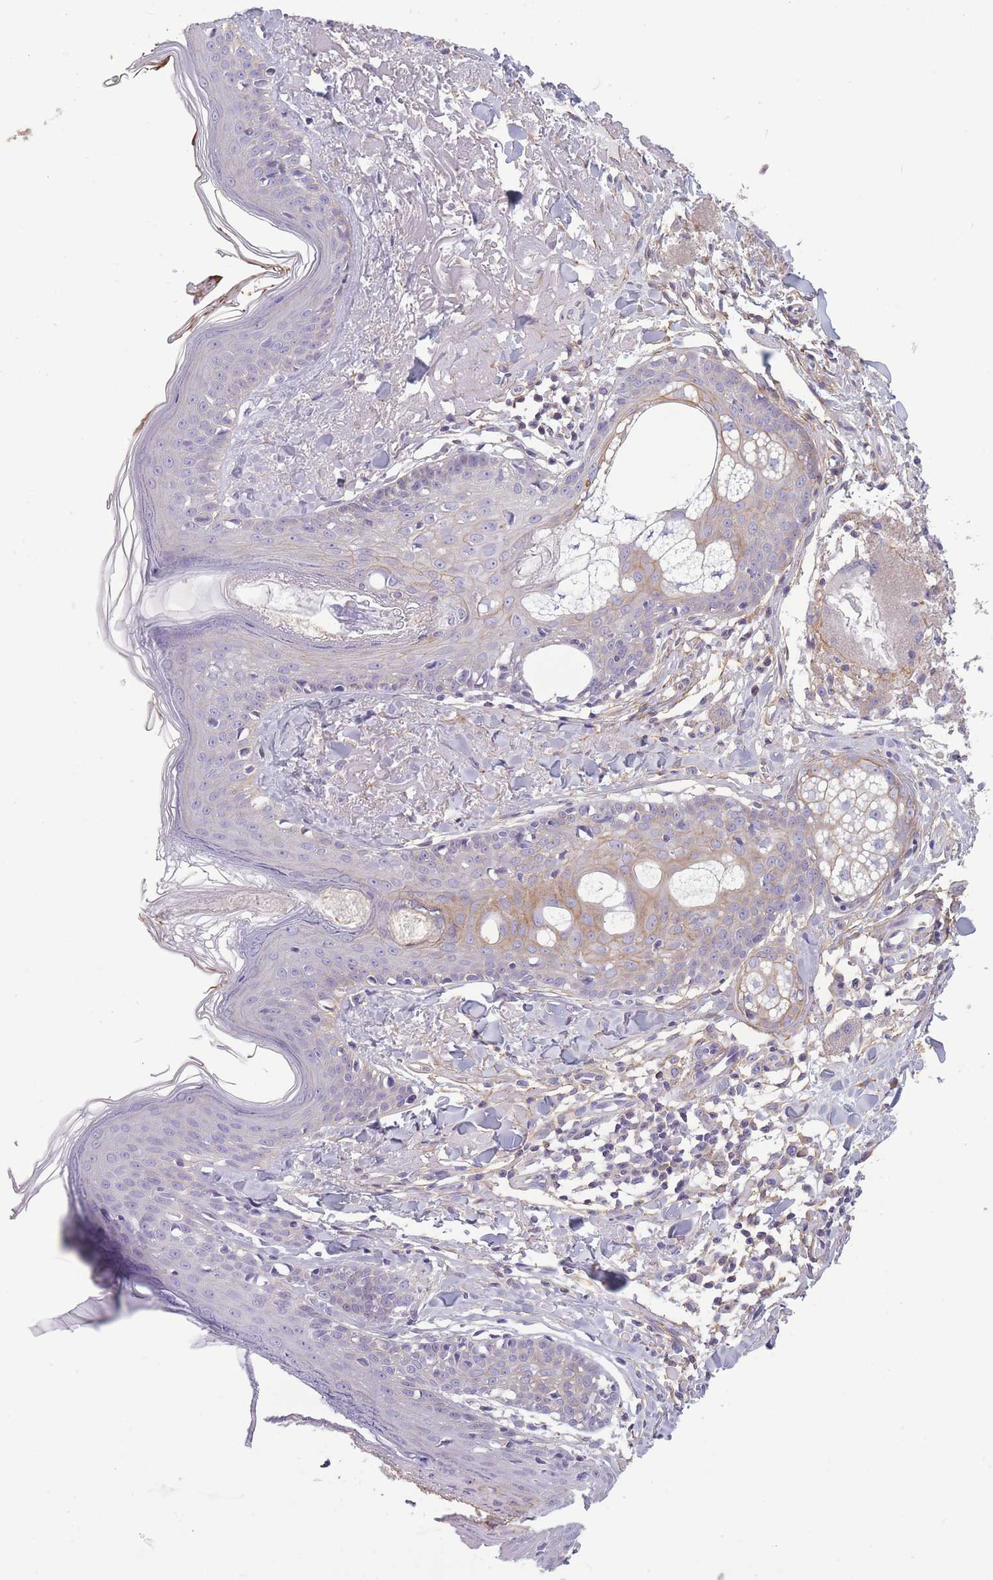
{"staining": {"intensity": "negative", "quantity": "none", "location": "none"}, "tissue": "skin", "cell_type": "Fibroblasts", "image_type": "normal", "snomed": [{"axis": "morphology", "description": "Normal tissue, NOS"}, {"axis": "morphology", "description": "Malignant melanoma, NOS"}, {"axis": "topography", "description": "Skin"}], "caption": "Protein analysis of unremarkable skin shows no significant expression in fibroblasts. (Brightfield microscopy of DAB (3,3'-diaminobenzidine) immunohistochemistry (IHC) at high magnification).", "gene": "ADD1", "patient": {"sex": "male", "age": 80}}